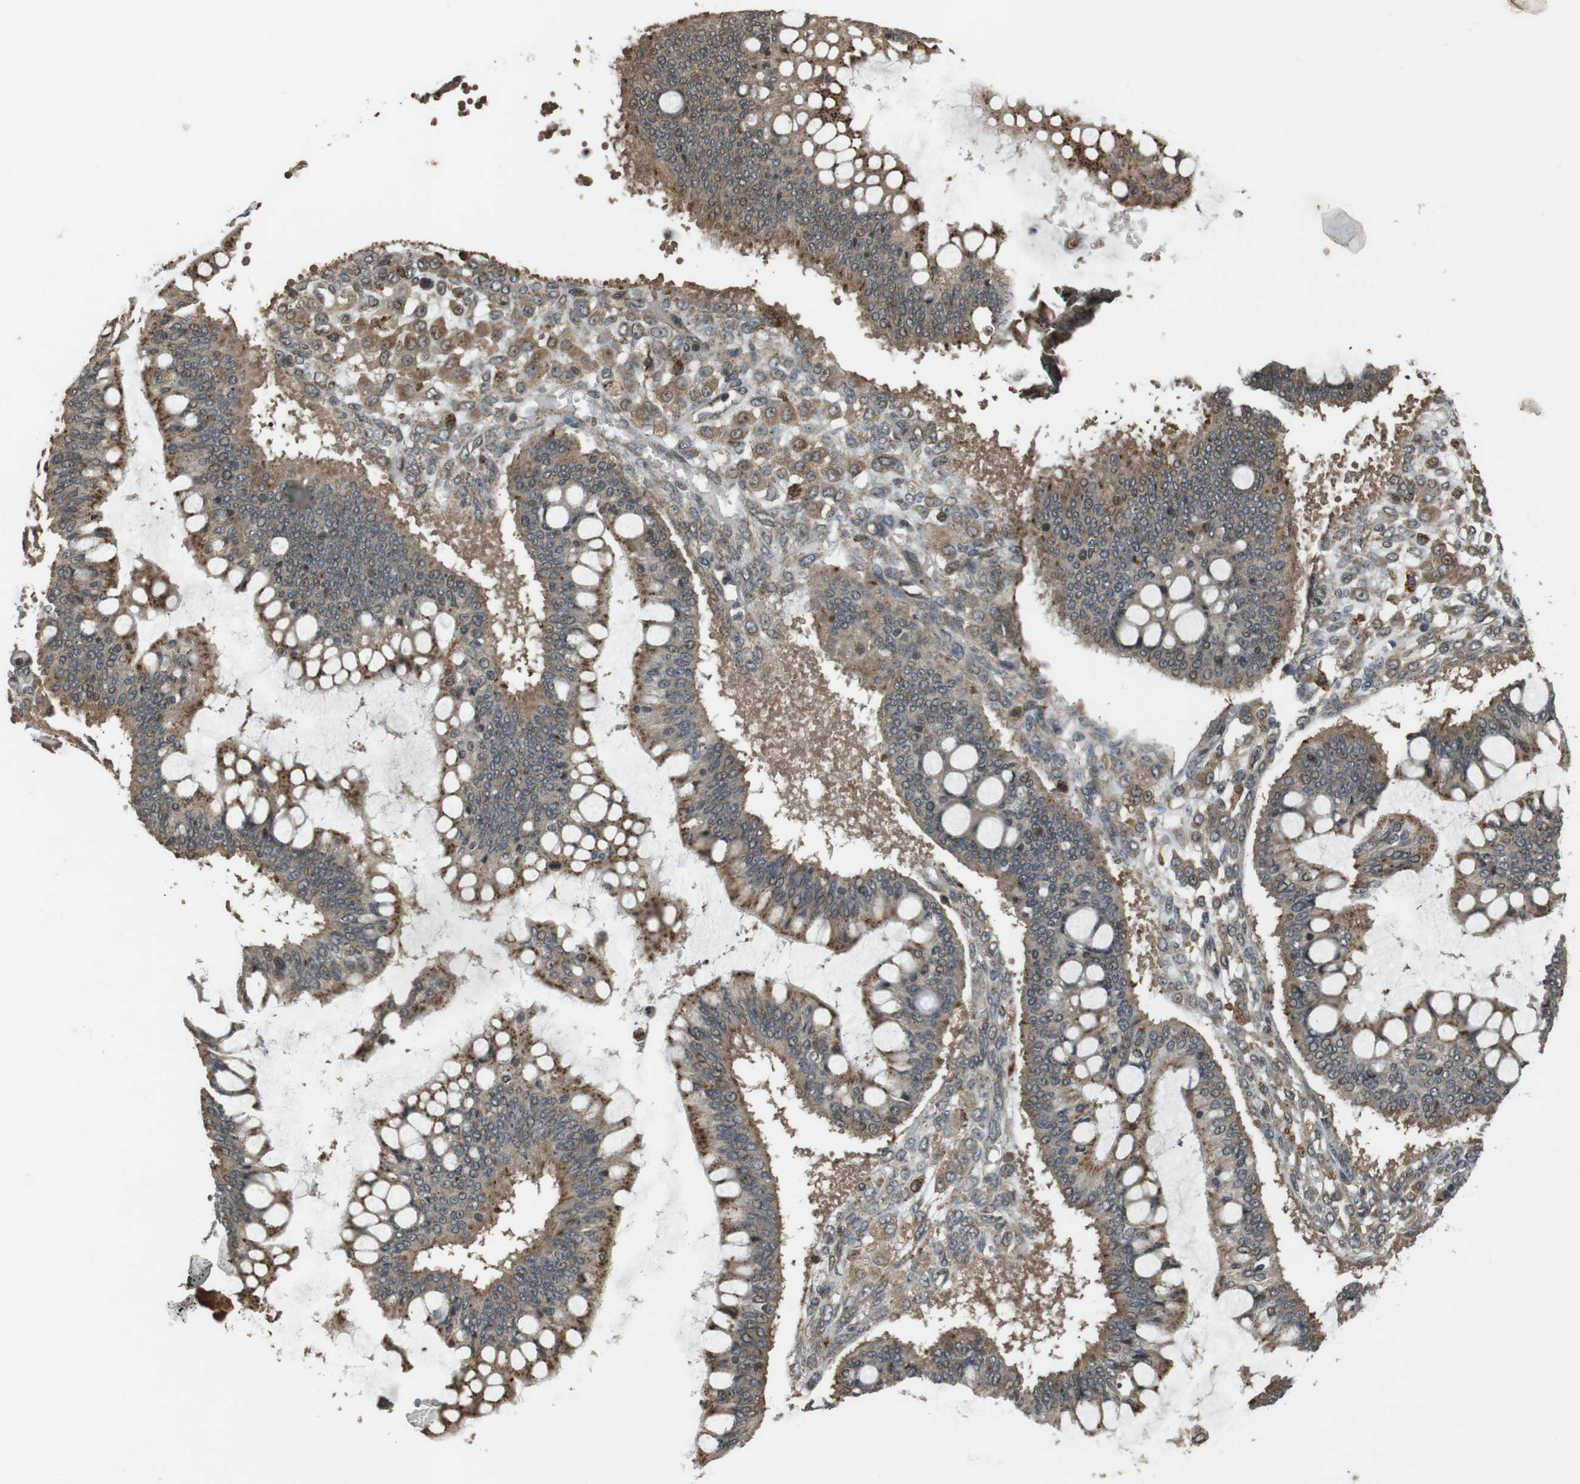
{"staining": {"intensity": "moderate", "quantity": ">75%", "location": "cytoplasmic/membranous"}, "tissue": "ovarian cancer", "cell_type": "Tumor cells", "image_type": "cancer", "snomed": [{"axis": "morphology", "description": "Cystadenocarcinoma, mucinous, NOS"}, {"axis": "topography", "description": "Ovary"}], "caption": "Protein expression by IHC demonstrates moderate cytoplasmic/membranous expression in approximately >75% of tumor cells in ovarian cancer. (brown staining indicates protein expression, while blue staining denotes nuclei).", "gene": "FZD10", "patient": {"sex": "female", "age": 73}}